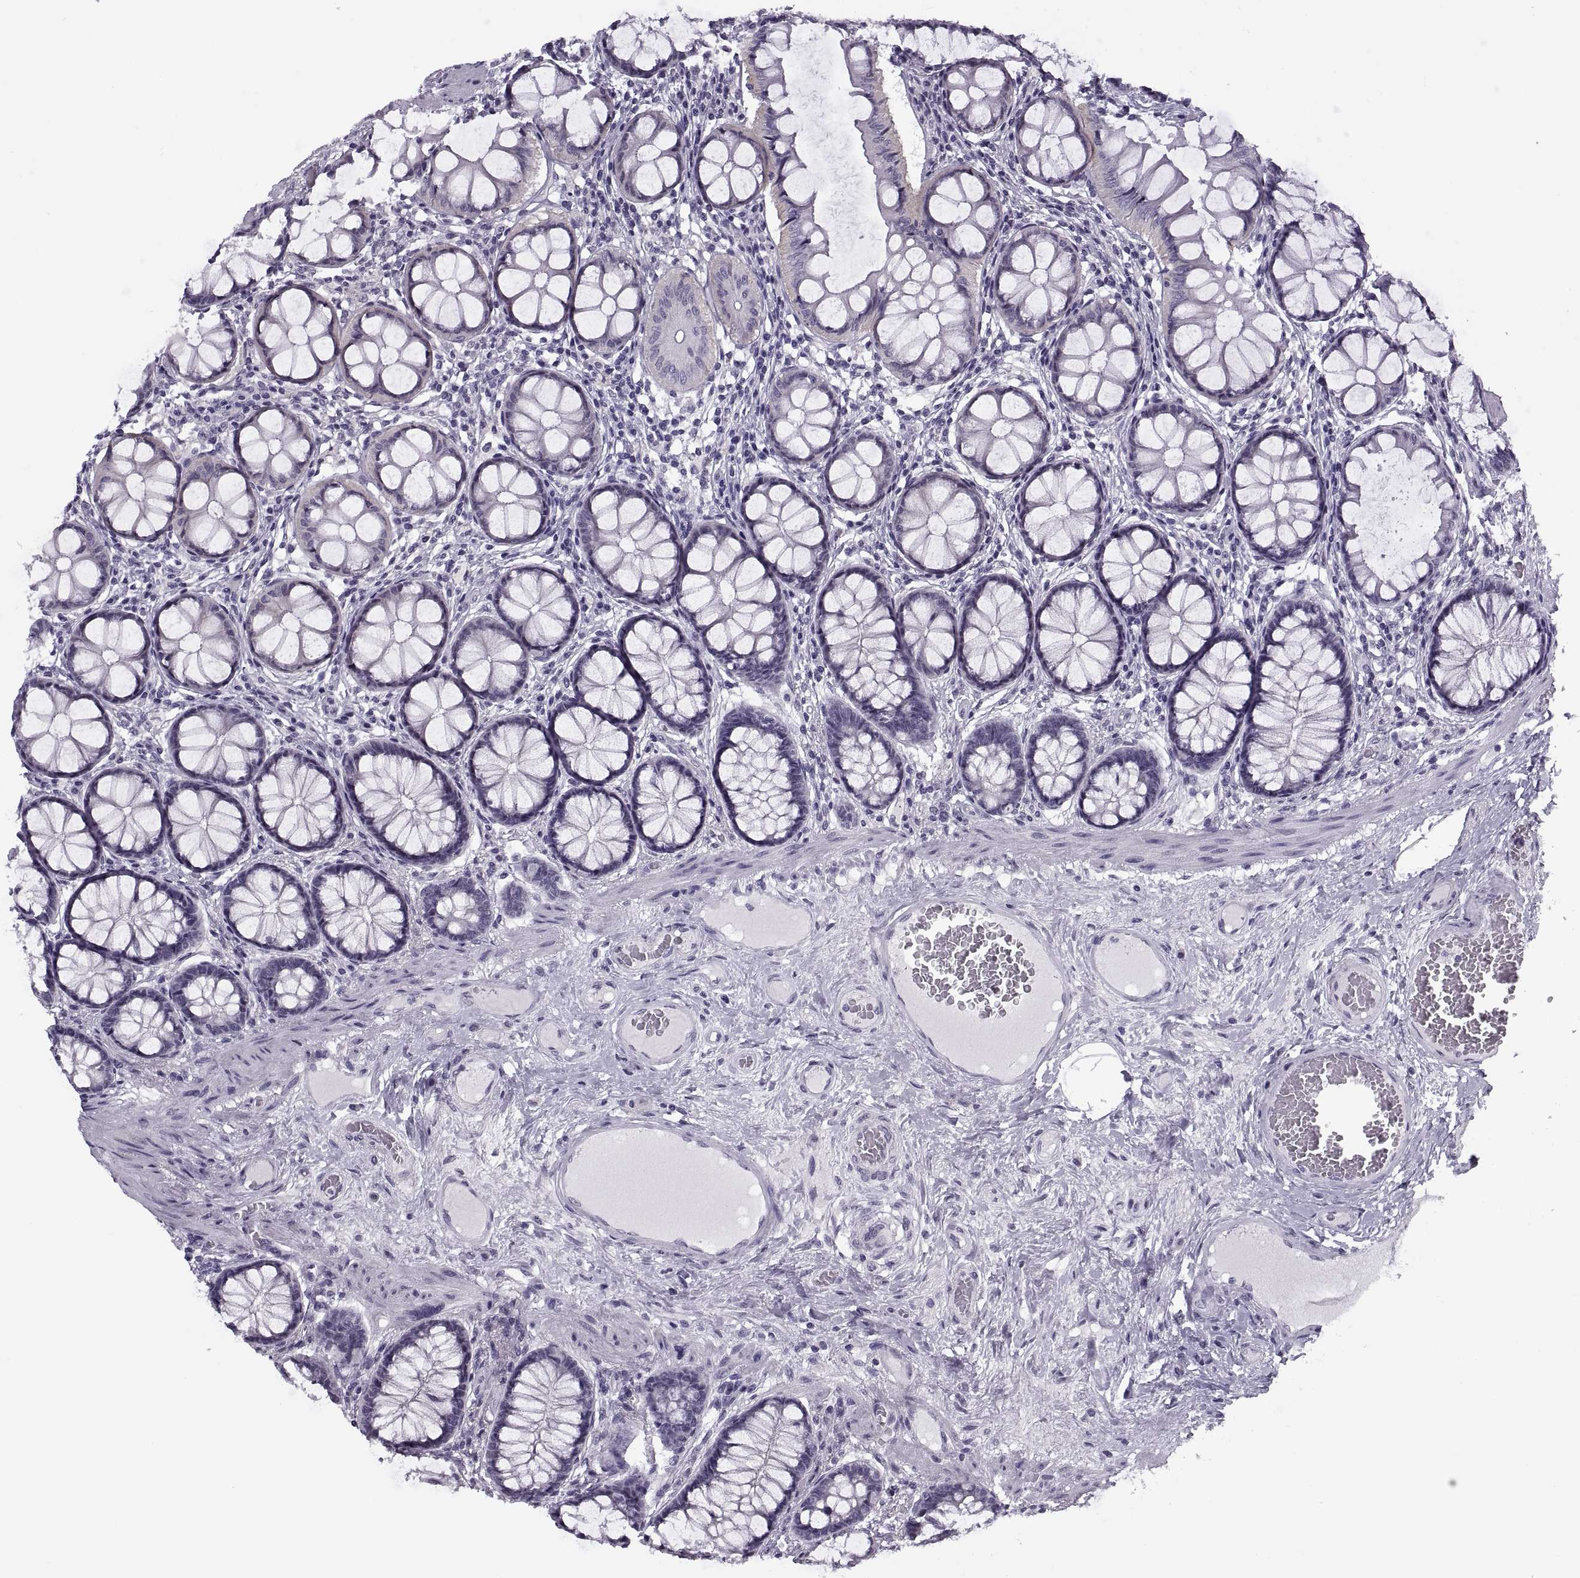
{"staining": {"intensity": "negative", "quantity": "none", "location": "none"}, "tissue": "colon", "cell_type": "Endothelial cells", "image_type": "normal", "snomed": [{"axis": "morphology", "description": "Normal tissue, NOS"}, {"axis": "topography", "description": "Colon"}], "caption": "Immunohistochemistry histopathology image of unremarkable colon stained for a protein (brown), which shows no staining in endothelial cells.", "gene": "TBC1D3B", "patient": {"sex": "female", "age": 65}}